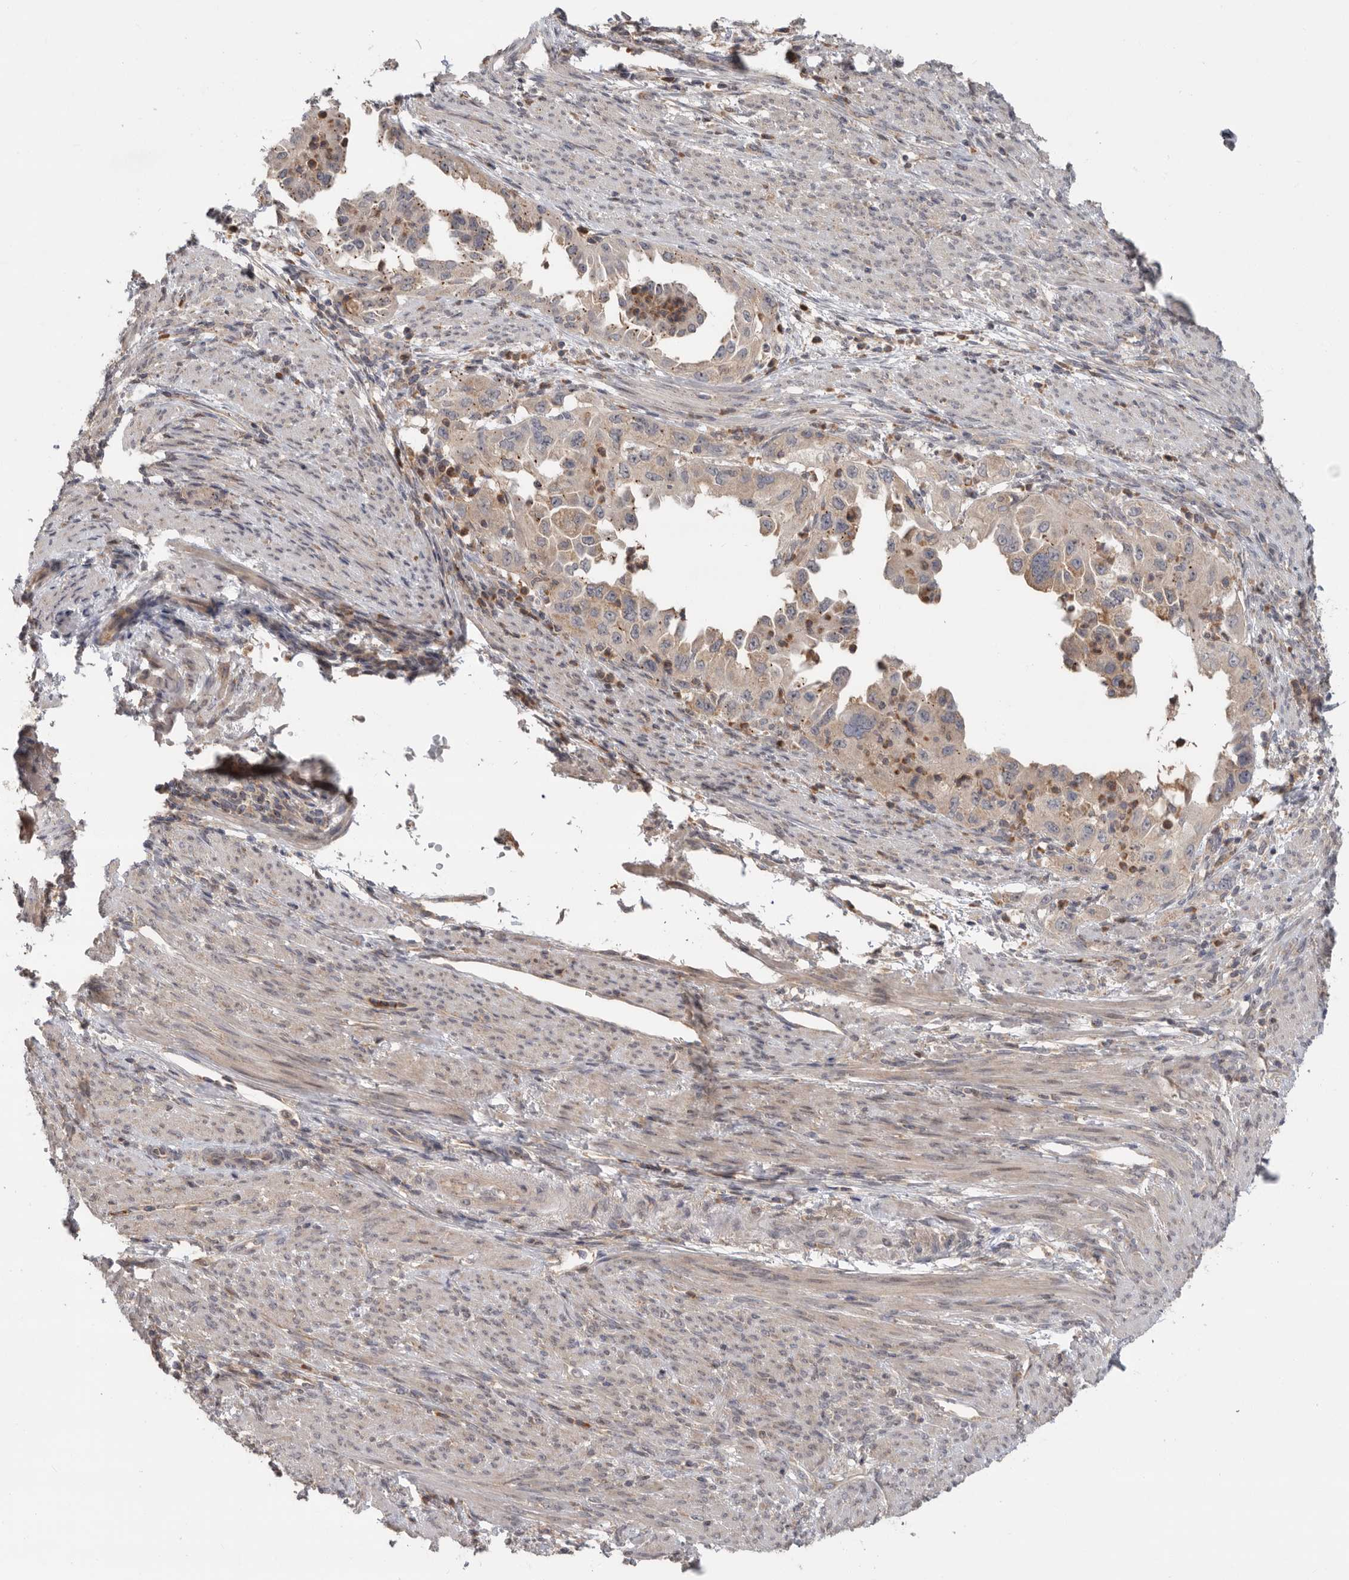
{"staining": {"intensity": "weak", "quantity": ">75%", "location": "cytoplasmic/membranous"}, "tissue": "endometrial cancer", "cell_type": "Tumor cells", "image_type": "cancer", "snomed": [{"axis": "morphology", "description": "Adenocarcinoma, NOS"}, {"axis": "topography", "description": "Endometrium"}], "caption": "Immunohistochemistry (DAB) staining of human endometrial cancer (adenocarcinoma) reveals weak cytoplasmic/membranous protein expression in about >75% of tumor cells.", "gene": "KLK5", "patient": {"sex": "female", "age": 85}}